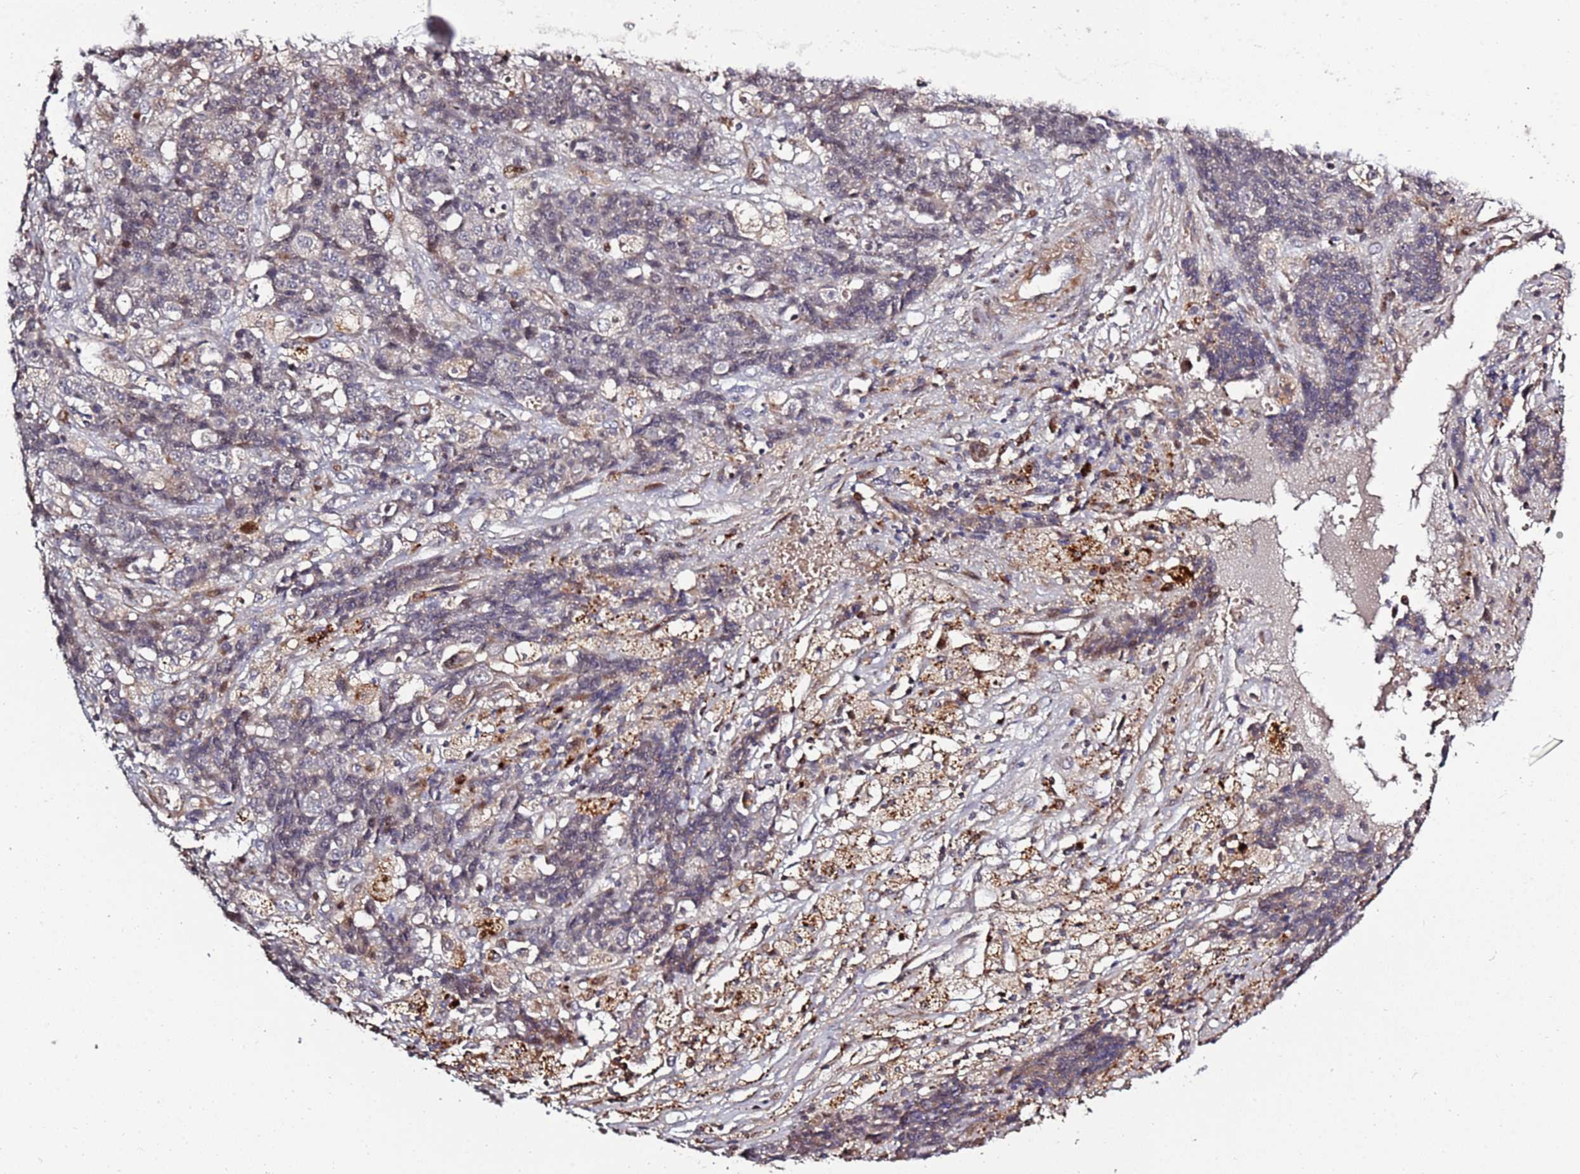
{"staining": {"intensity": "weak", "quantity": "<25%", "location": "nuclear"}, "tissue": "ovarian cancer", "cell_type": "Tumor cells", "image_type": "cancer", "snomed": [{"axis": "morphology", "description": "Carcinoma, endometroid"}, {"axis": "topography", "description": "Ovary"}], "caption": "Immunohistochemical staining of ovarian cancer exhibits no significant staining in tumor cells.", "gene": "RHBDL1", "patient": {"sex": "female", "age": 42}}